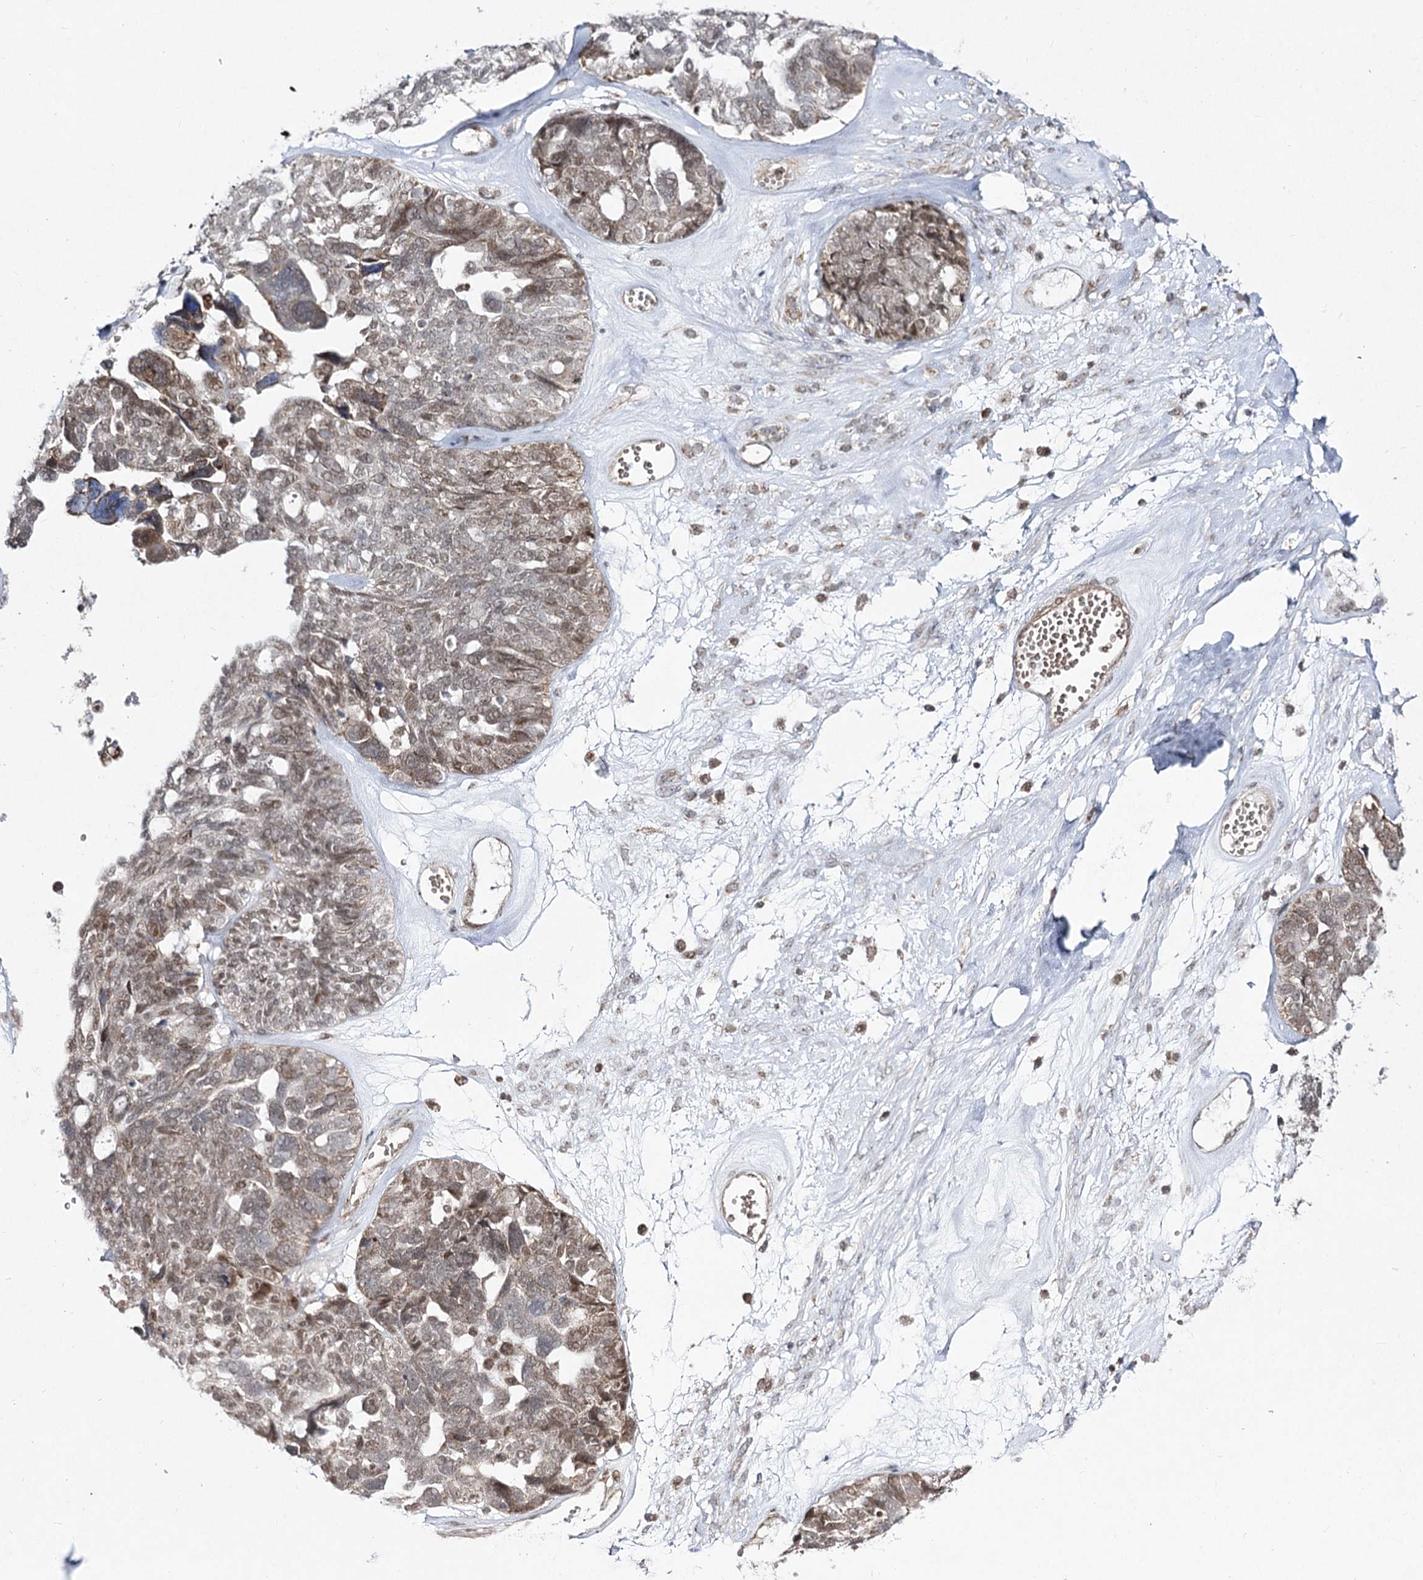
{"staining": {"intensity": "moderate", "quantity": ">75%", "location": "nuclear"}, "tissue": "ovarian cancer", "cell_type": "Tumor cells", "image_type": "cancer", "snomed": [{"axis": "morphology", "description": "Cystadenocarcinoma, serous, NOS"}, {"axis": "topography", "description": "Ovary"}], "caption": "IHC of human ovarian cancer displays medium levels of moderate nuclear staining in approximately >75% of tumor cells. (DAB (3,3'-diaminobenzidine) = brown stain, brightfield microscopy at high magnification).", "gene": "SLC4A1AP", "patient": {"sex": "female", "age": 79}}